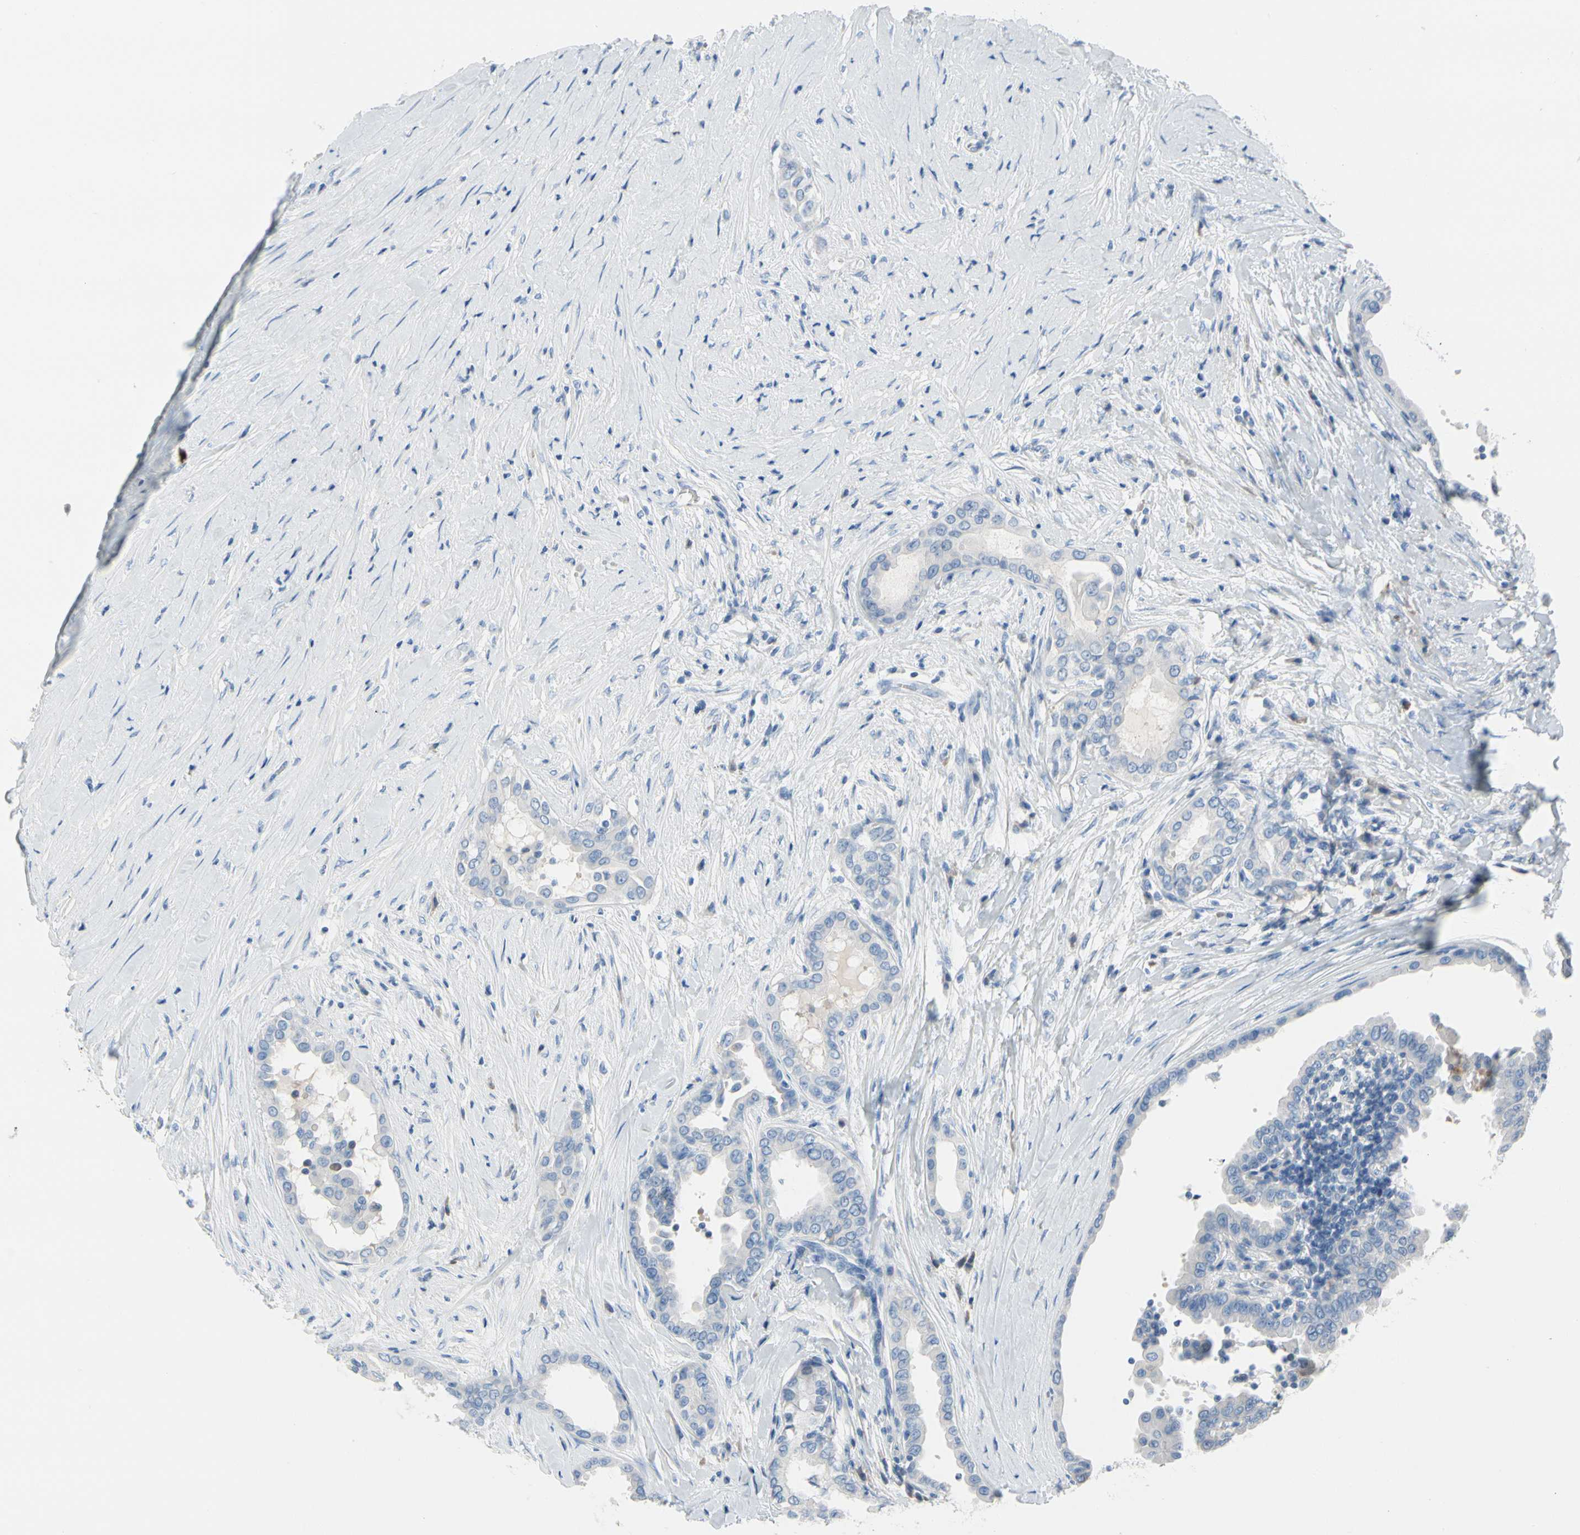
{"staining": {"intensity": "negative", "quantity": "none", "location": "none"}, "tissue": "thyroid cancer", "cell_type": "Tumor cells", "image_type": "cancer", "snomed": [{"axis": "morphology", "description": "Papillary adenocarcinoma, NOS"}, {"axis": "topography", "description": "Thyroid gland"}], "caption": "Micrograph shows no protein positivity in tumor cells of thyroid cancer (papillary adenocarcinoma) tissue.", "gene": "MUC5B", "patient": {"sex": "male", "age": 33}}